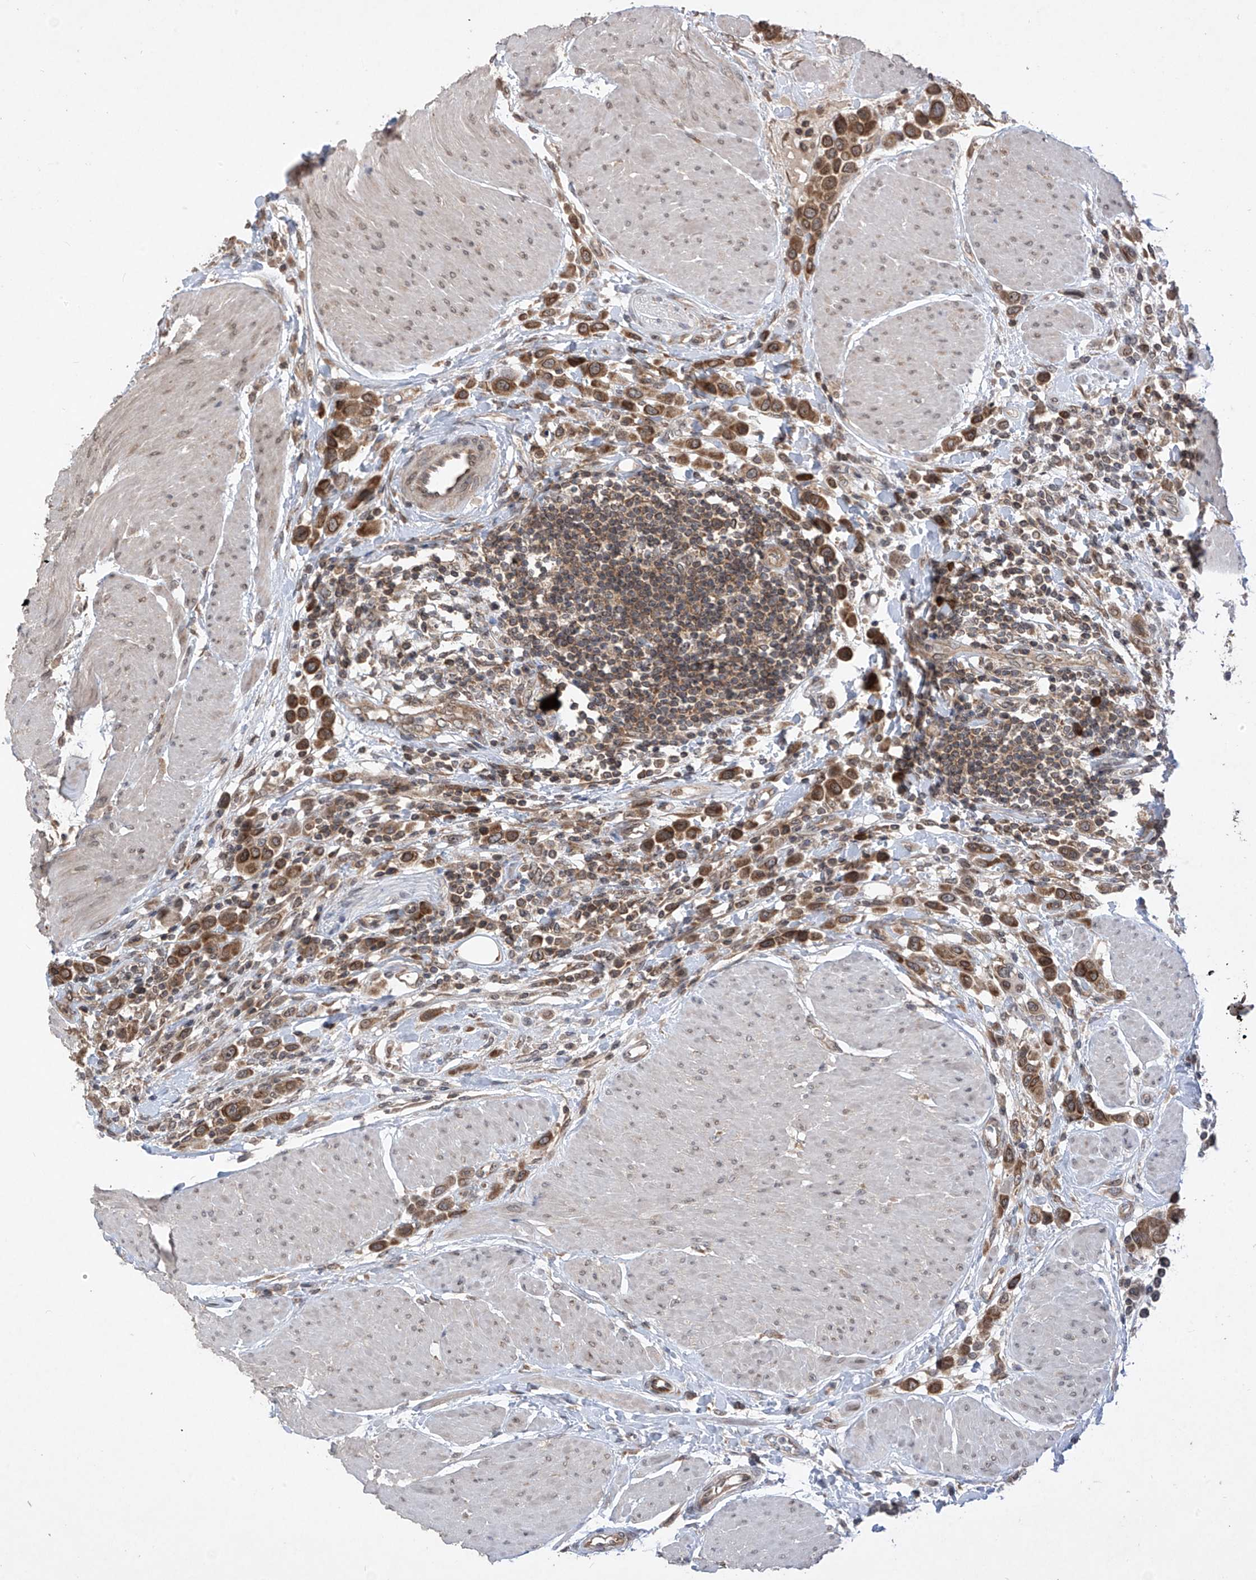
{"staining": {"intensity": "moderate", "quantity": ">75%", "location": "cytoplasmic/membranous"}, "tissue": "urothelial cancer", "cell_type": "Tumor cells", "image_type": "cancer", "snomed": [{"axis": "morphology", "description": "Urothelial carcinoma, High grade"}, {"axis": "topography", "description": "Urinary bladder"}], "caption": "Immunohistochemical staining of urothelial cancer displays medium levels of moderate cytoplasmic/membranous protein positivity in approximately >75% of tumor cells.", "gene": "RPL34", "patient": {"sex": "male", "age": 50}}